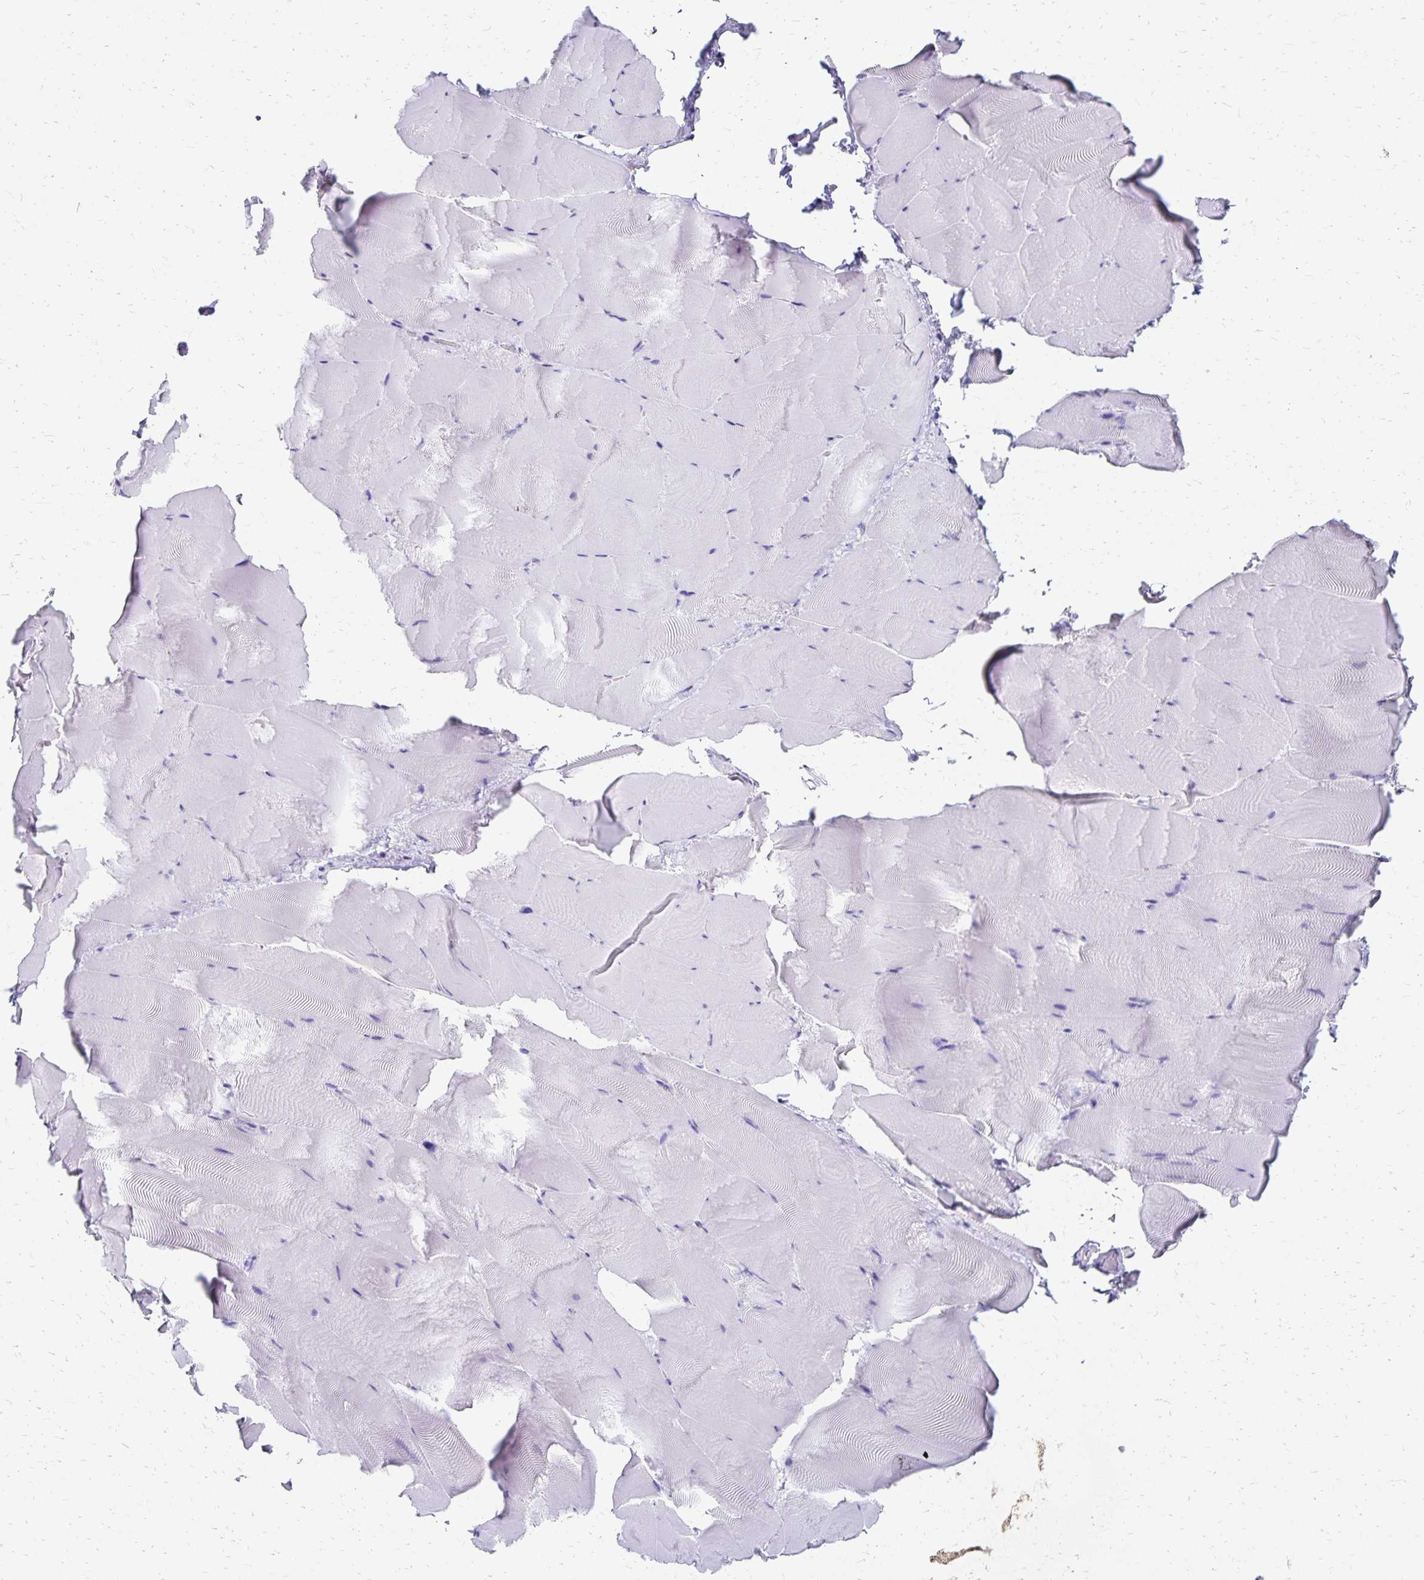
{"staining": {"intensity": "negative", "quantity": "none", "location": "none"}, "tissue": "skeletal muscle", "cell_type": "Myocytes", "image_type": "normal", "snomed": [{"axis": "morphology", "description": "Normal tissue, NOS"}, {"axis": "topography", "description": "Skeletal muscle"}], "caption": "Immunohistochemistry (IHC) histopathology image of benign human skeletal muscle stained for a protein (brown), which shows no expression in myocytes. (DAB (3,3'-diaminobenzidine) immunohistochemistry (IHC), high magnification).", "gene": "DYNLT4", "patient": {"sex": "female", "age": 64}}